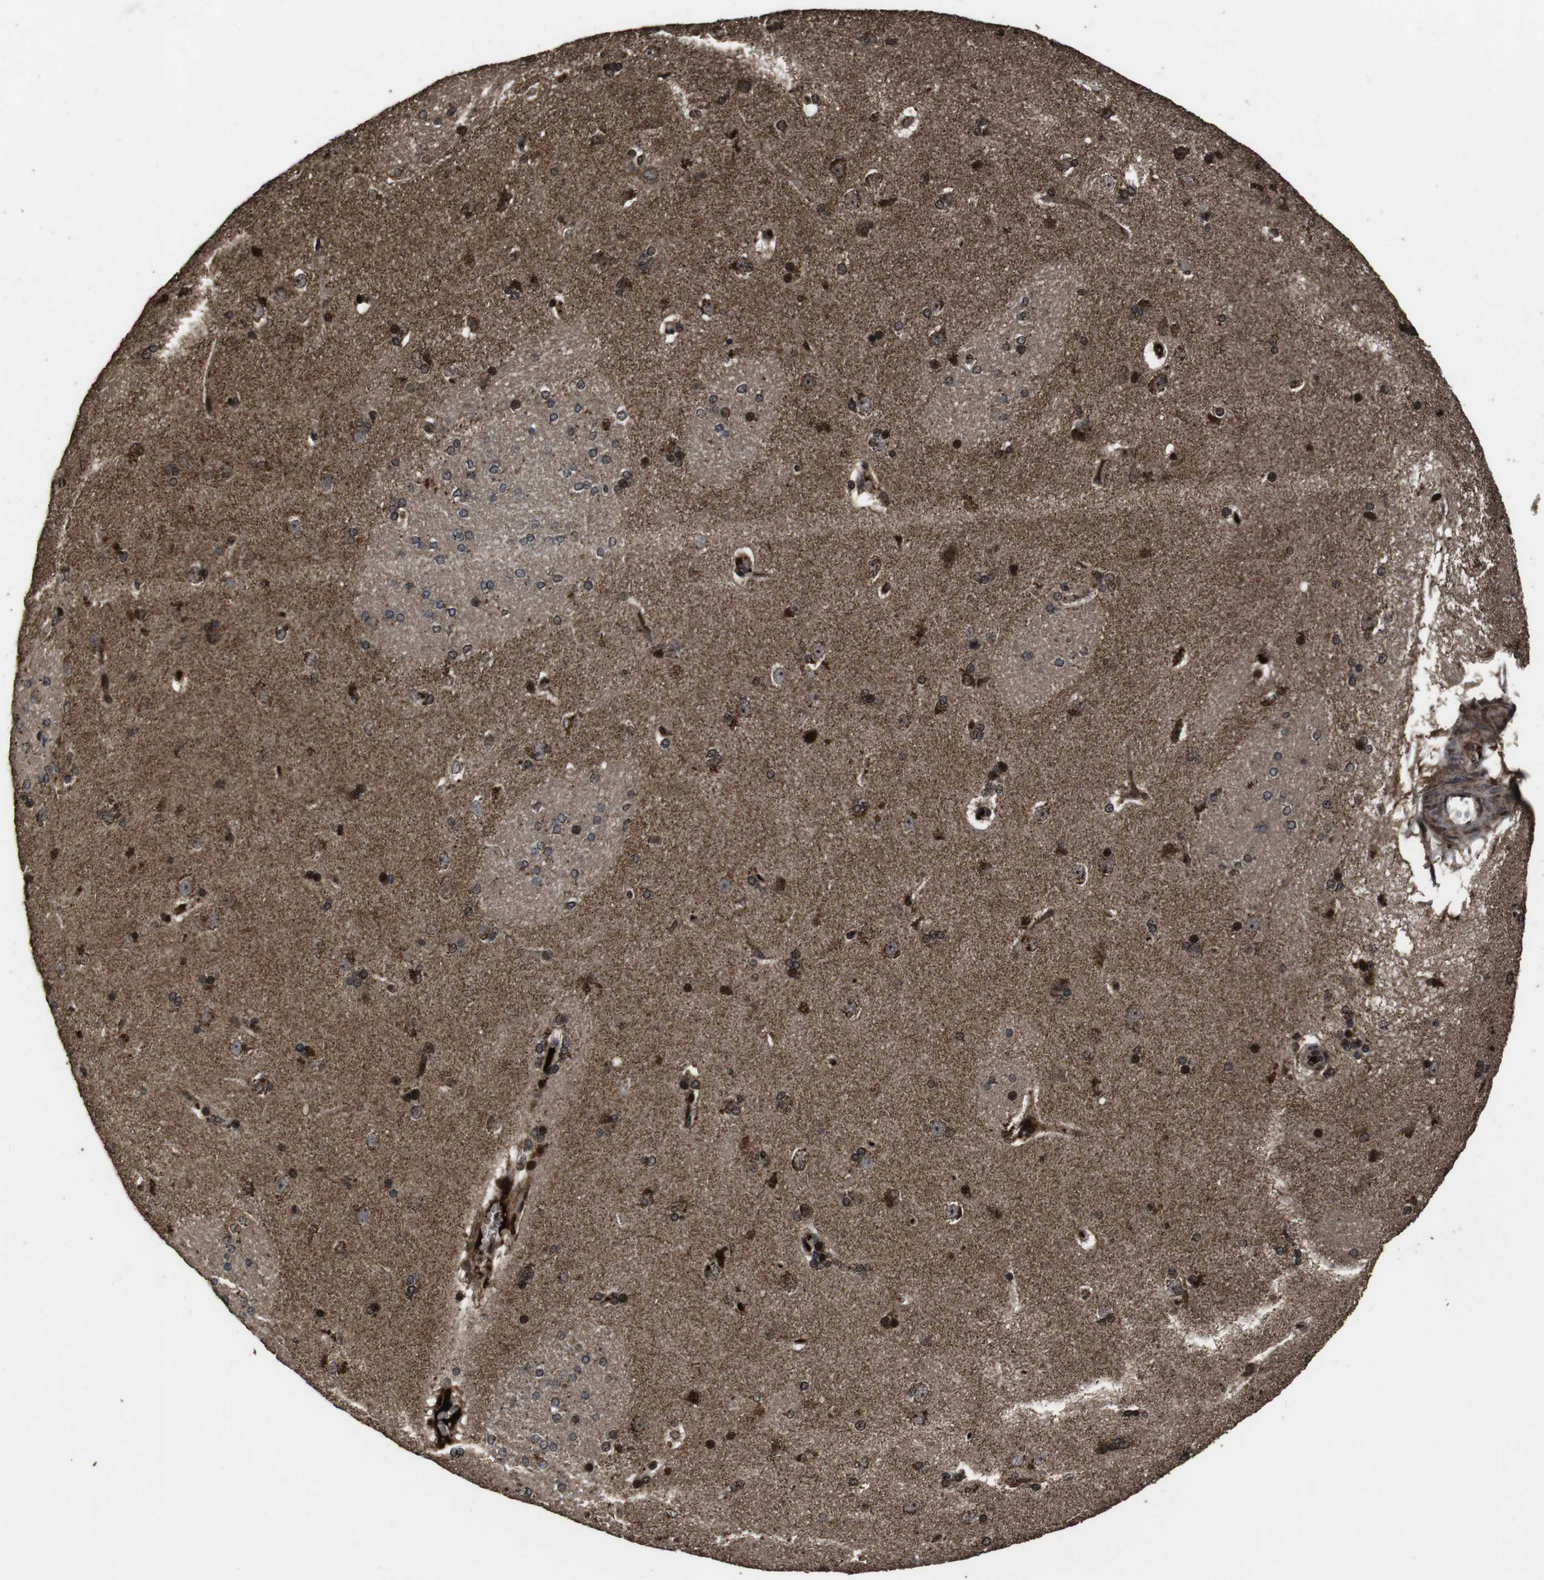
{"staining": {"intensity": "strong", "quantity": "25%-75%", "location": "nuclear"}, "tissue": "caudate", "cell_type": "Glial cells", "image_type": "normal", "snomed": [{"axis": "morphology", "description": "Normal tissue, NOS"}, {"axis": "topography", "description": "Lateral ventricle wall"}], "caption": "DAB (3,3'-diaminobenzidine) immunohistochemical staining of unremarkable human caudate exhibits strong nuclear protein expression in approximately 25%-75% of glial cells. (DAB (3,3'-diaminobenzidine) IHC with brightfield microscopy, high magnification).", "gene": "SMYD3", "patient": {"sex": "female", "age": 19}}